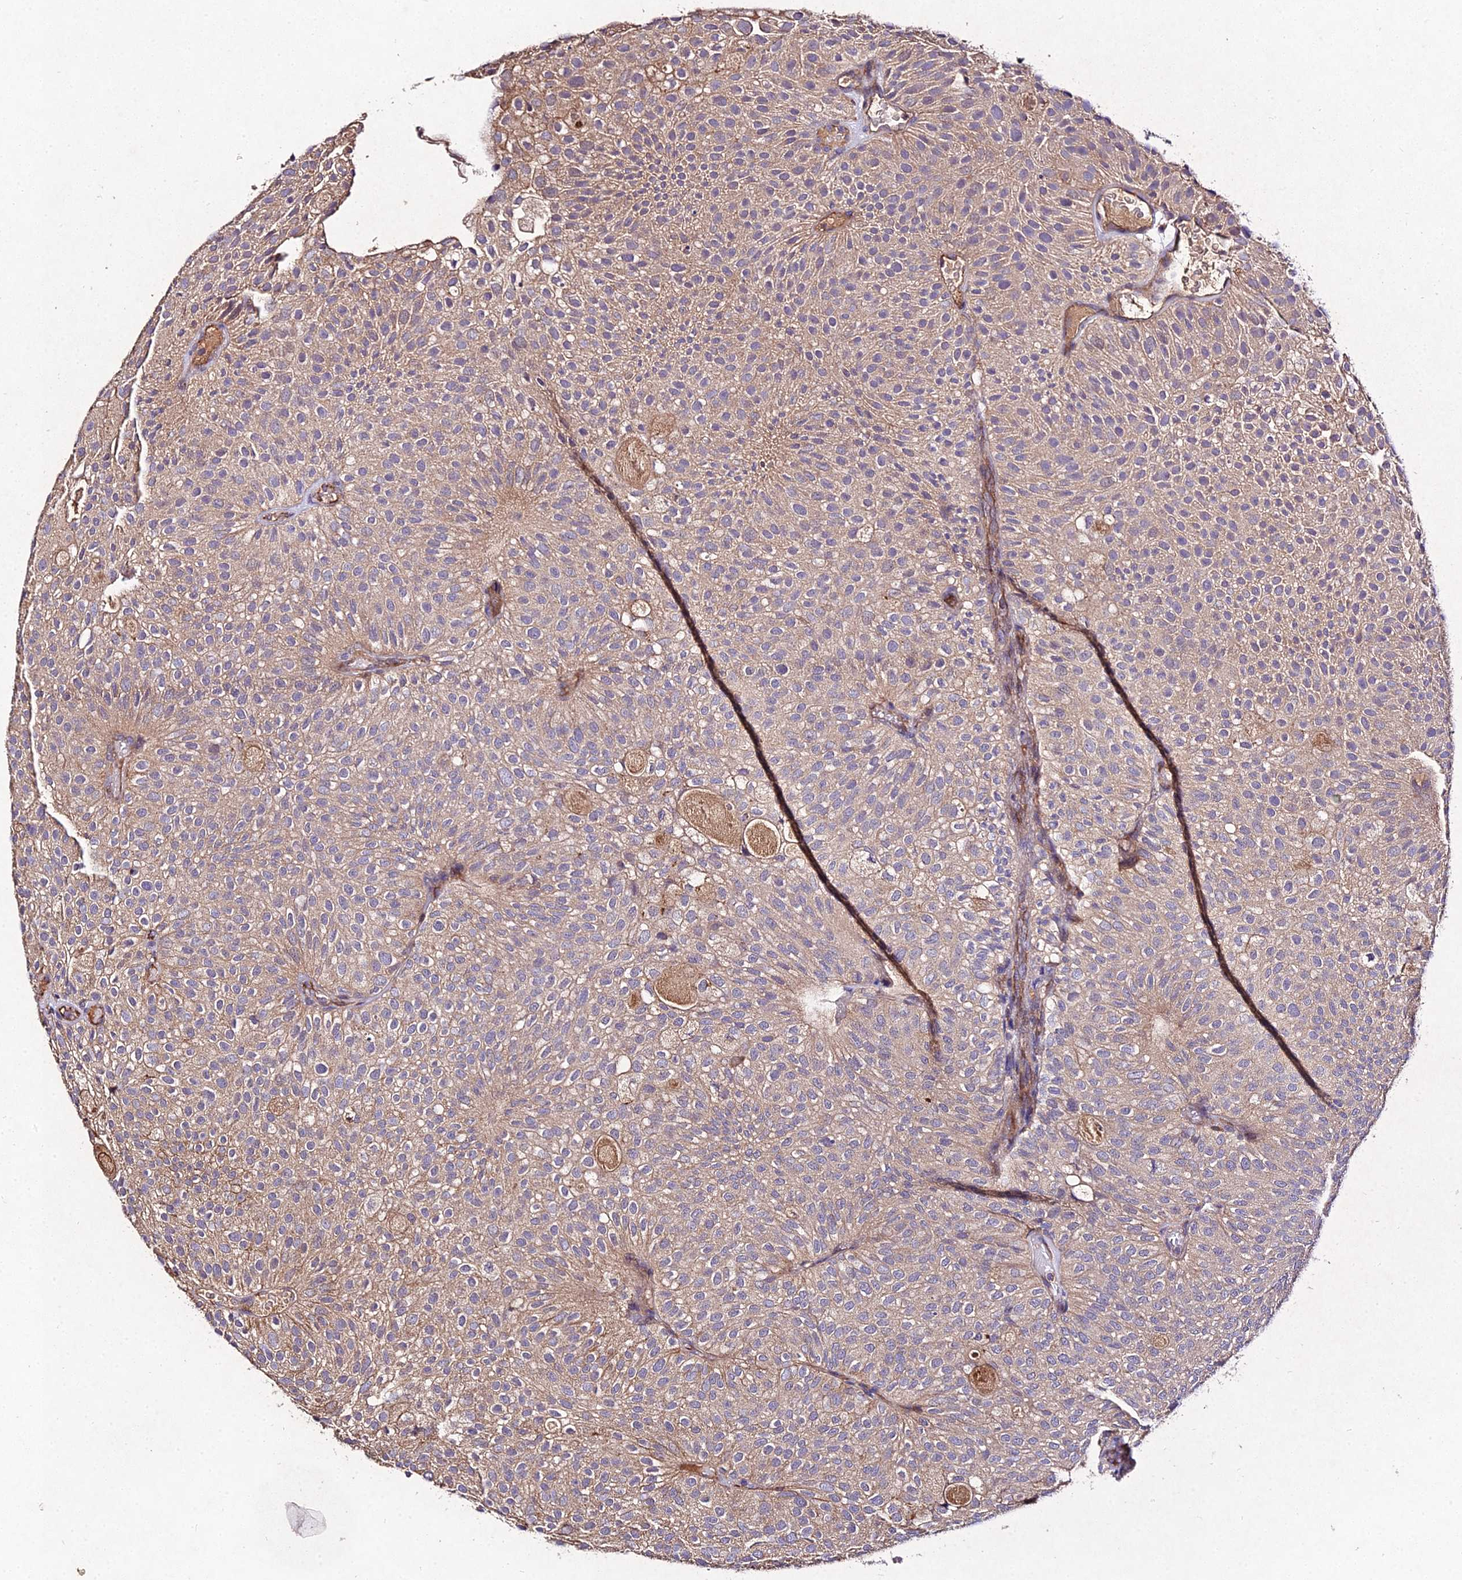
{"staining": {"intensity": "weak", "quantity": ">75%", "location": "cytoplasmic/membranous"}, "tissue": "urothelial cancer", "cell_type": "Tumor cells", "image_type": "cancer", "snomed": [{"axis": "morphology", "description": "Urothelial carcinoma, Low grade"}, {"axis": "topography", "description": "Urinary bladder"}], "caption": "An image of human urothelial cancer stained for a protein reveals weak cytoplasmic/membranous brown staining in tumor cells.", "gene": "AP3M2", "patient": {"sex": "male", "age": 78}}